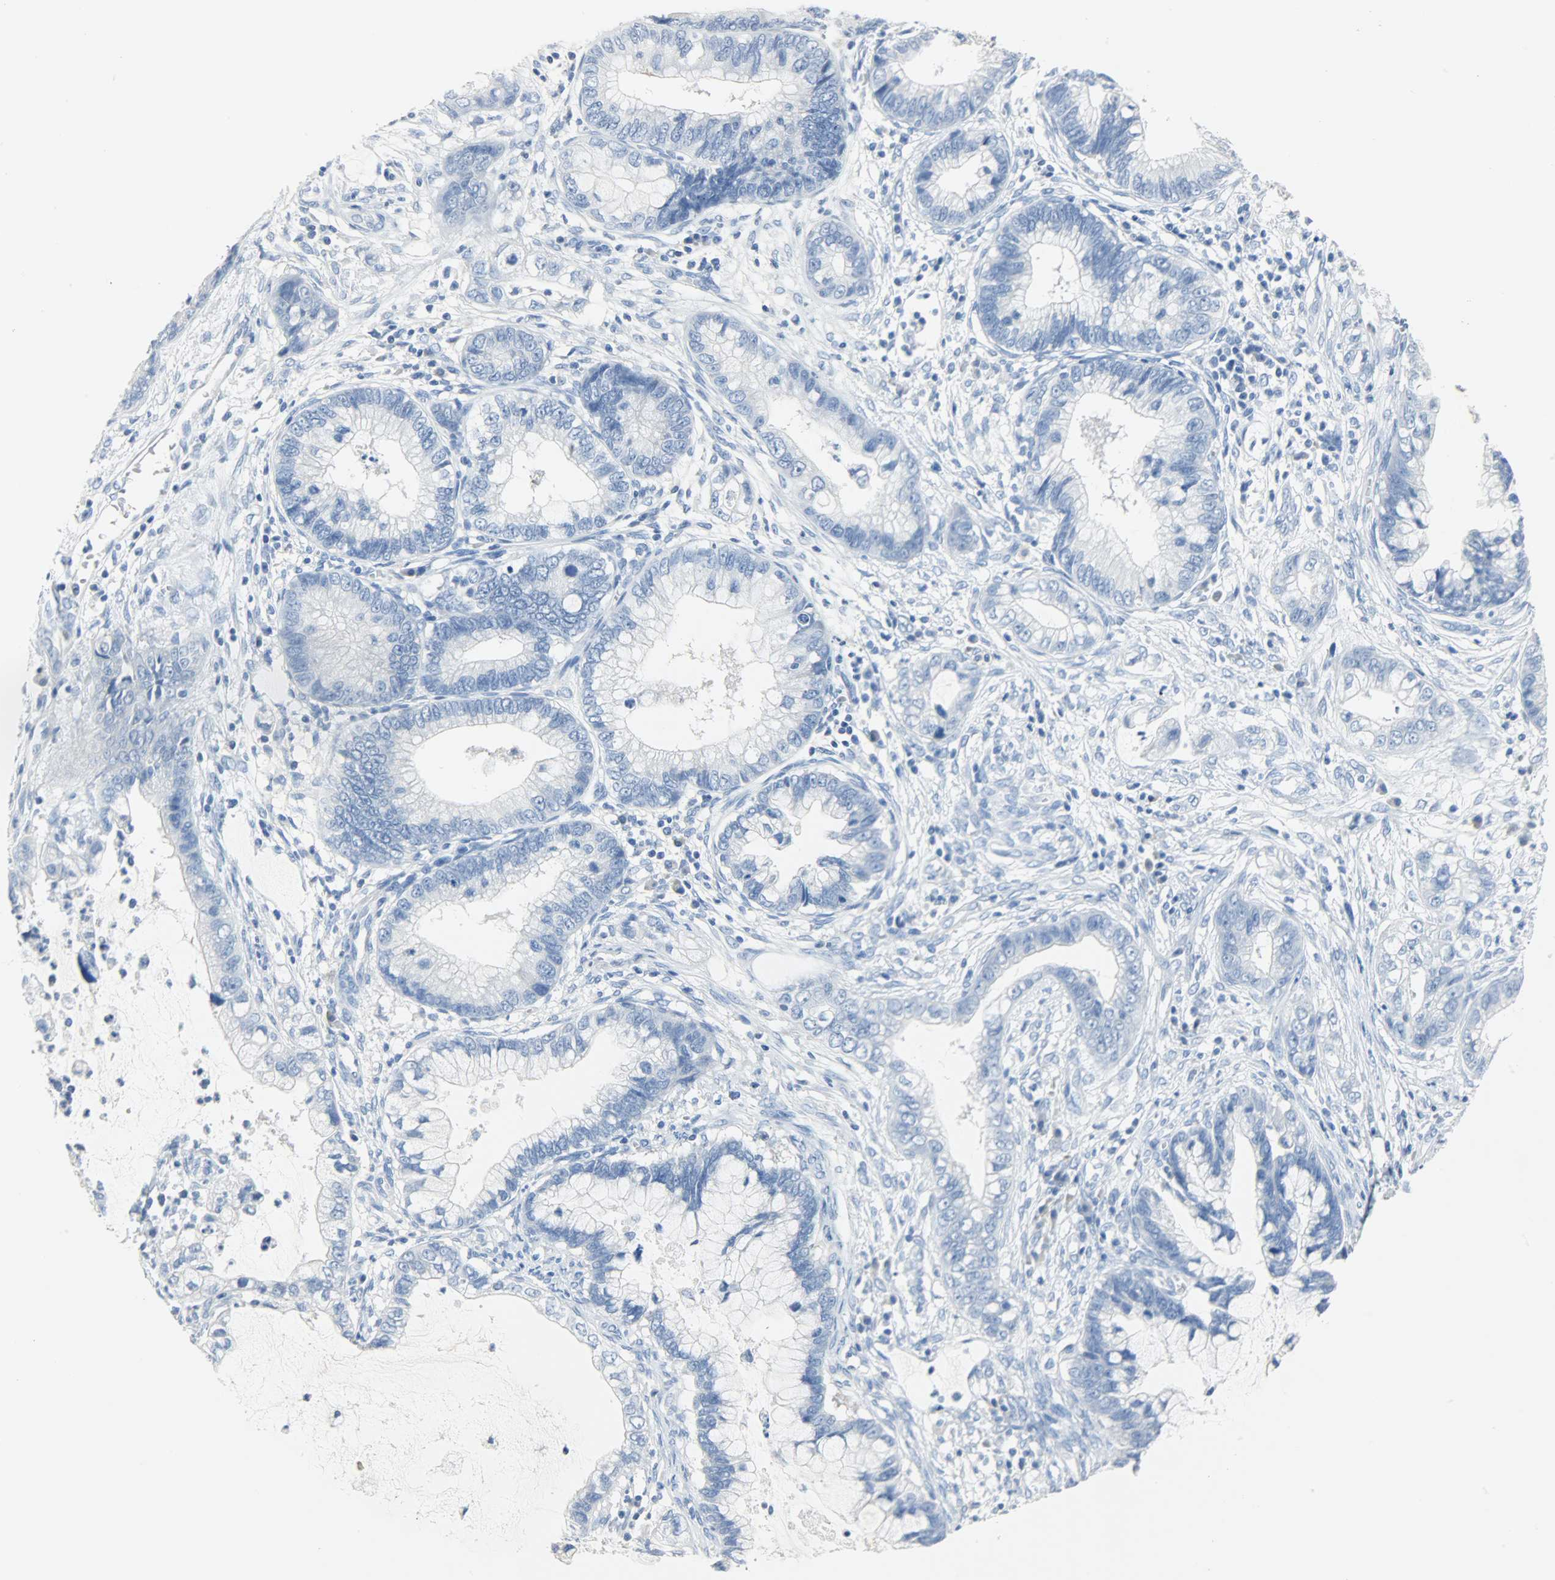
{"staining": {"intensity": "negative", "quantity": "none", "location": "none"}, "tissue": "cervical cancer", "cell_type": "Tumor cells", "image_type": "cancer", "snomed": [{"axis": "morphology", "description": "Adenocarcinoma, NOS"}, {"axis": "topography", "description": "Cervix"}], "caption": "Adenocarcinoma (cervical) stained for a protein using immunohistochemistry displays no expression tumor cells.", "gene": "CA3", "patient": {"sex": "female", "age": 44}}